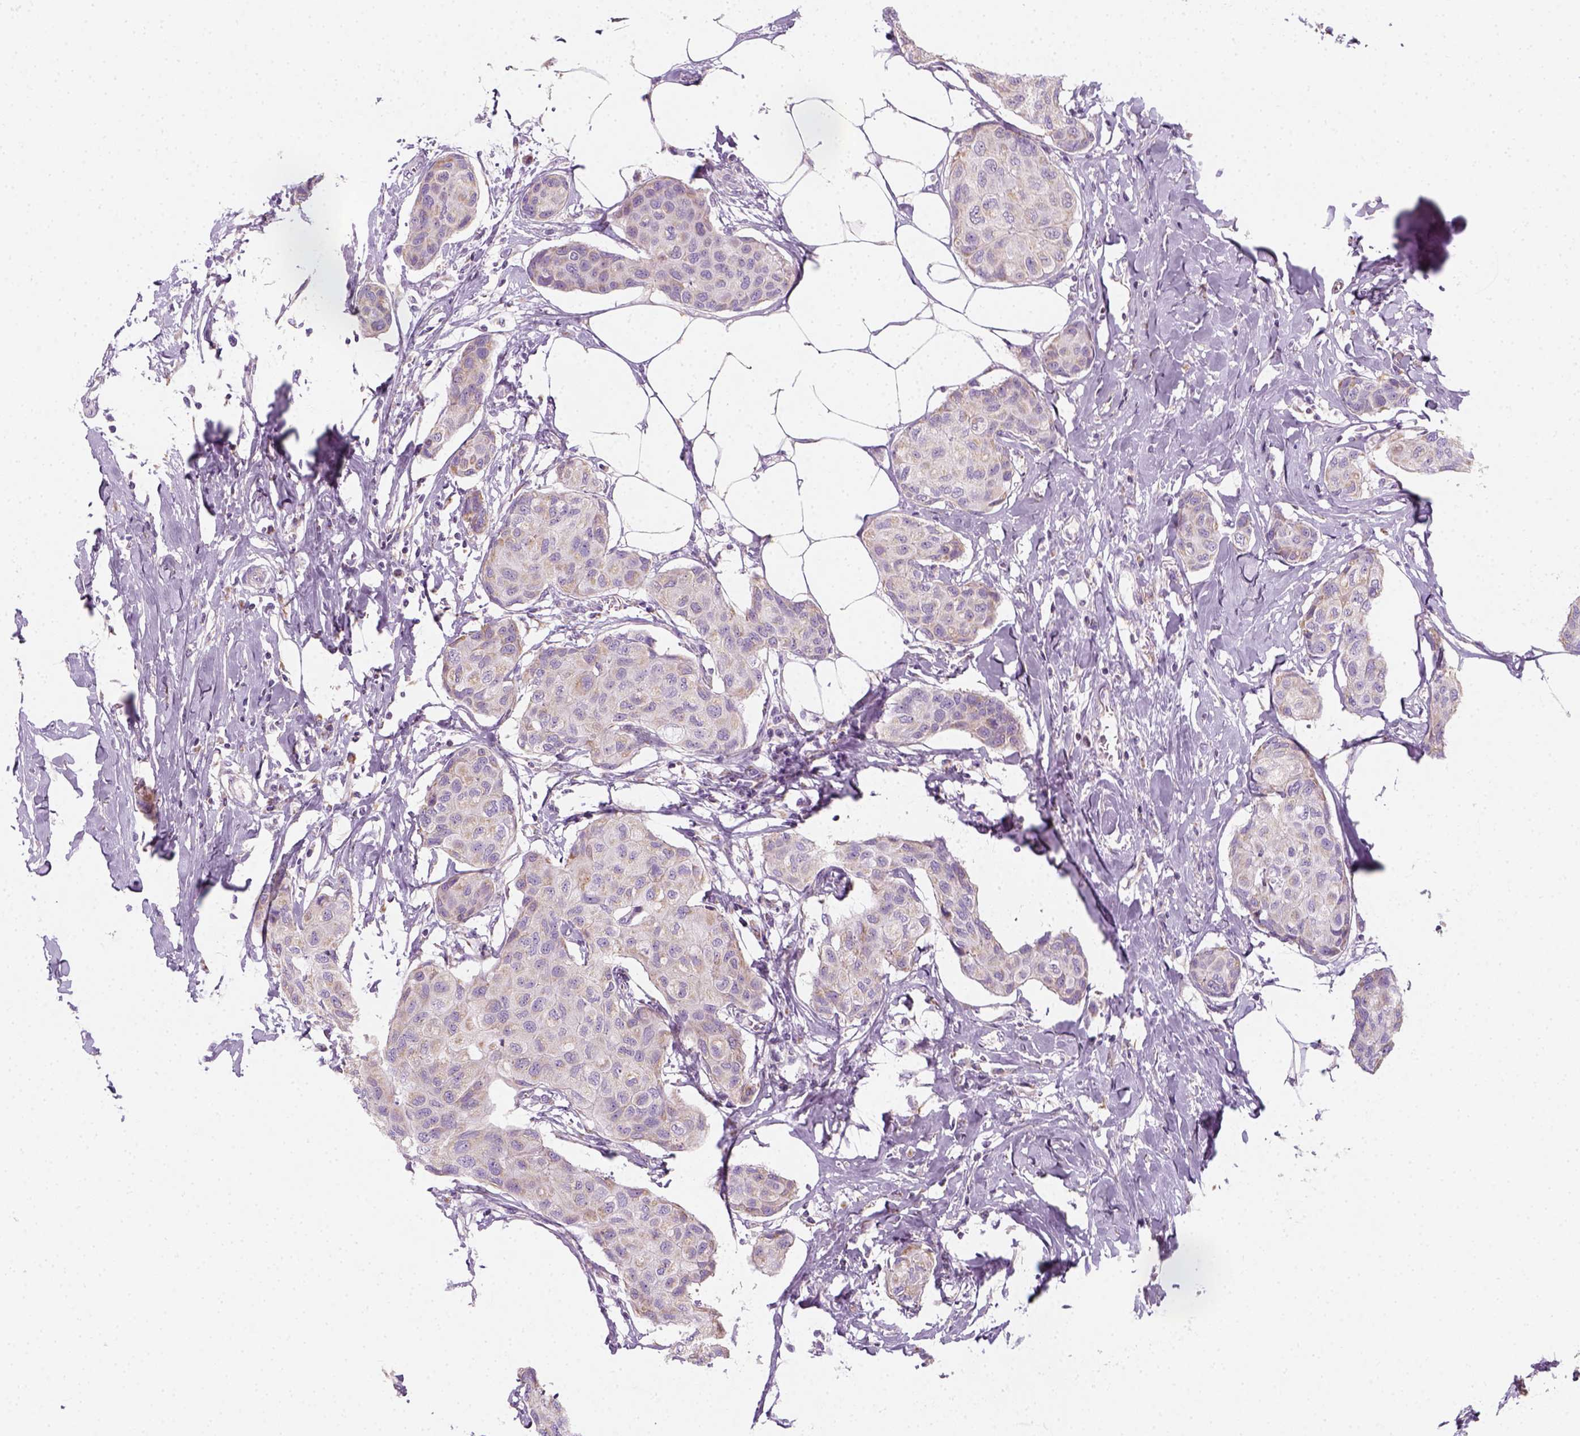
{"staining": {"intensity": "weak", "quantity": "25%-75%", "location": "cytoplasmic/membranous"}, "tissue": "breast cancer", "cell_type": "Tumor cells", "image_type": "cancer", "snomed": [{"axis": "morphology", "description": "Duct carcinoma"}, {"axis": "topography", "description": "Breast"}], "caption": "Protein staining of invasive ductal carcinoma (breast) tissue displays weak cytoplasmic/membranous positivity in about 25%-75% of tumor cells.", "gene": "AWAT2", "patient": {"sex": "female", "age": 80}}